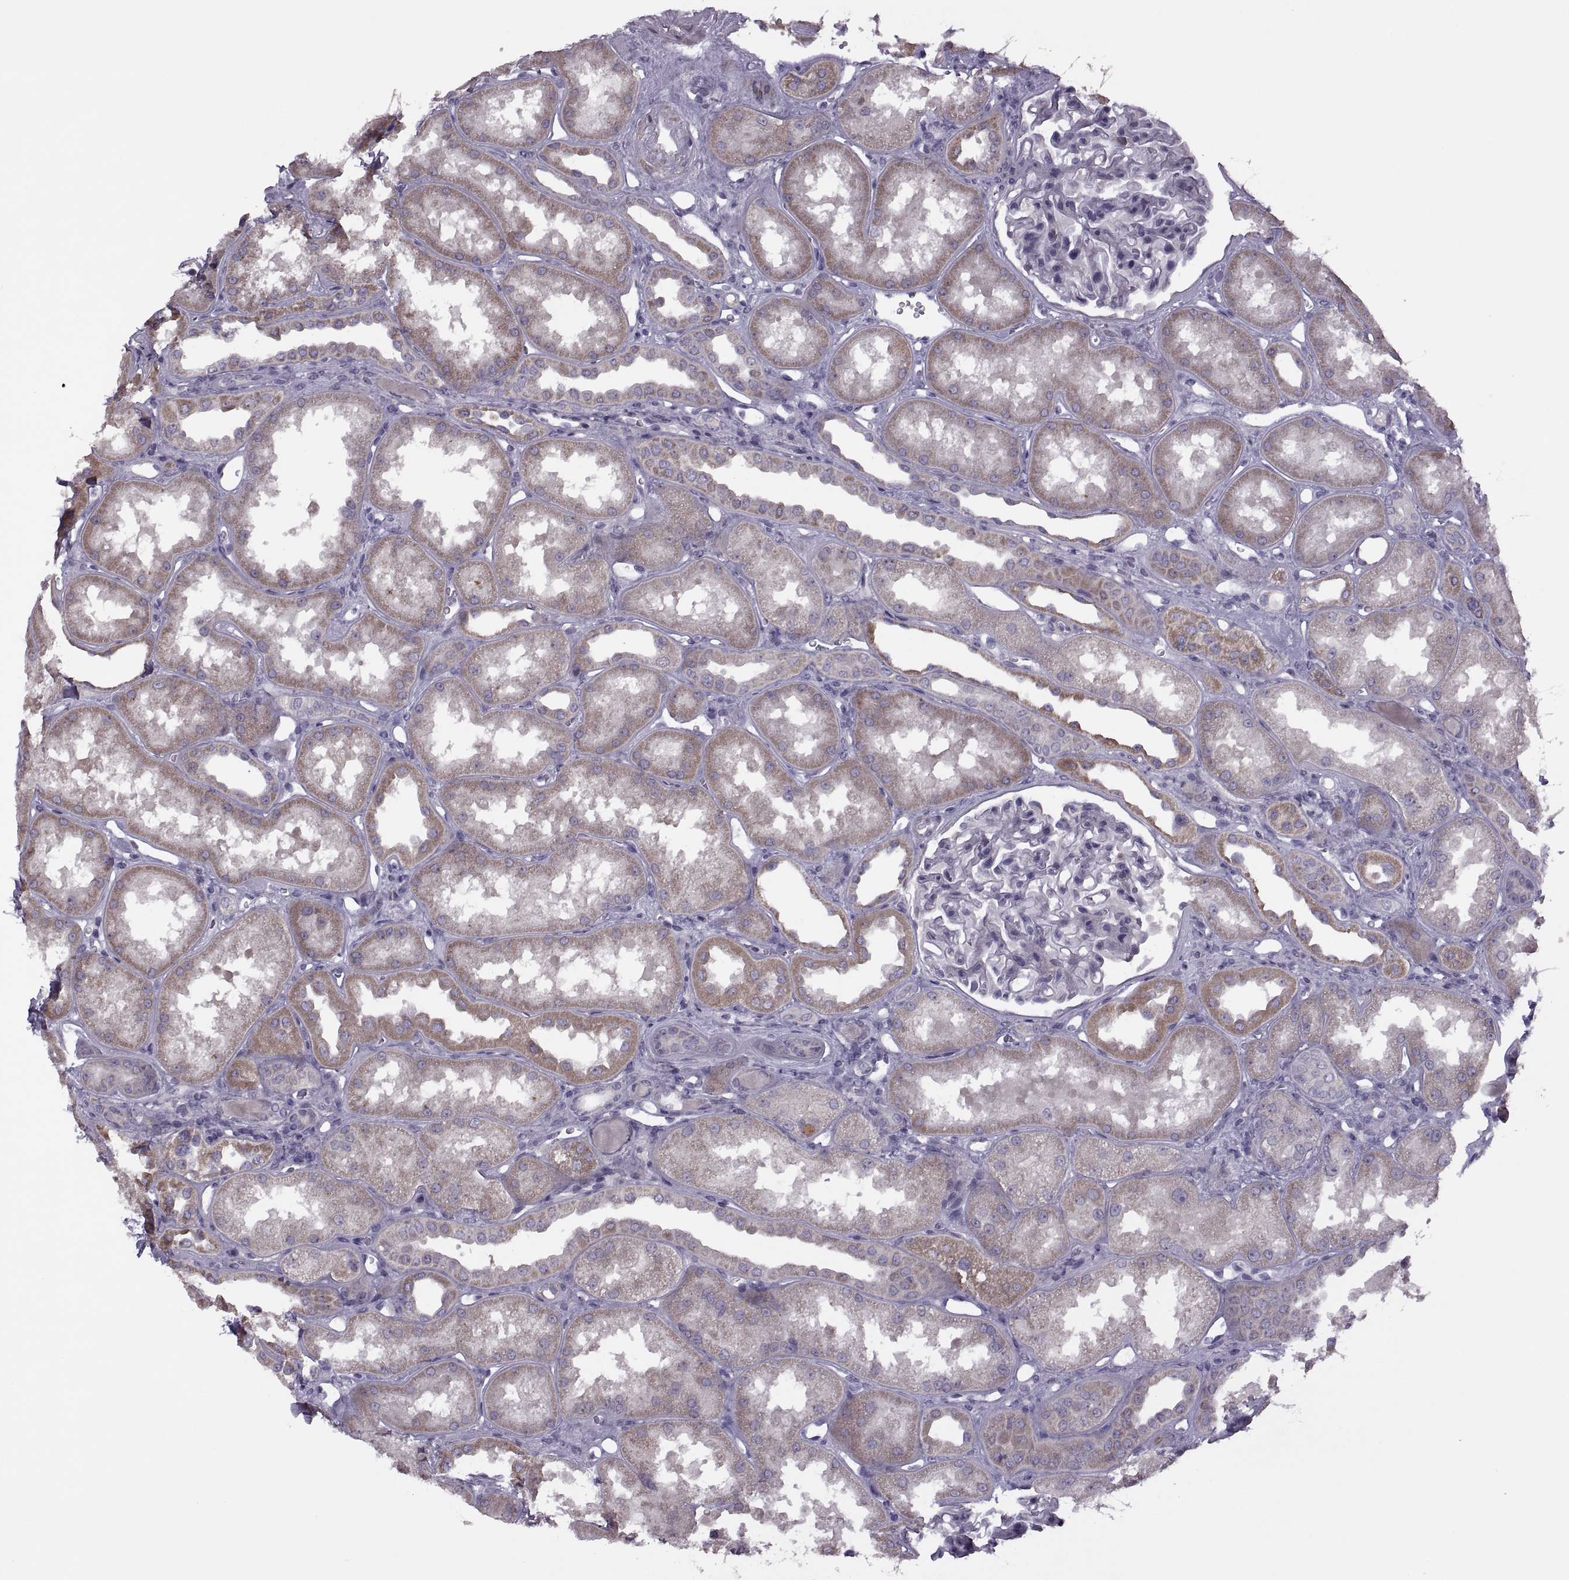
{"staining": {"intensity": "negative", "quantity": "none", "location": "none"}, "tissue": "kidney", "cell_type": "Cells in glomeruli", "image_type": "normal", "snomed": [{"axis": "morphology", "description": "Normal tissue, NOS"}, {"axis": "topography", "description": "Kidney"}], "caption": "A photomicrograph of human kidney is negative for staining in cells in glomeruli. (DAB (3,3'-diaminobenzidine) immunohistochemistry (IHC), high magnification).", "gene": "RIPK4", "patient": {"sex": "male", "age": 61}}